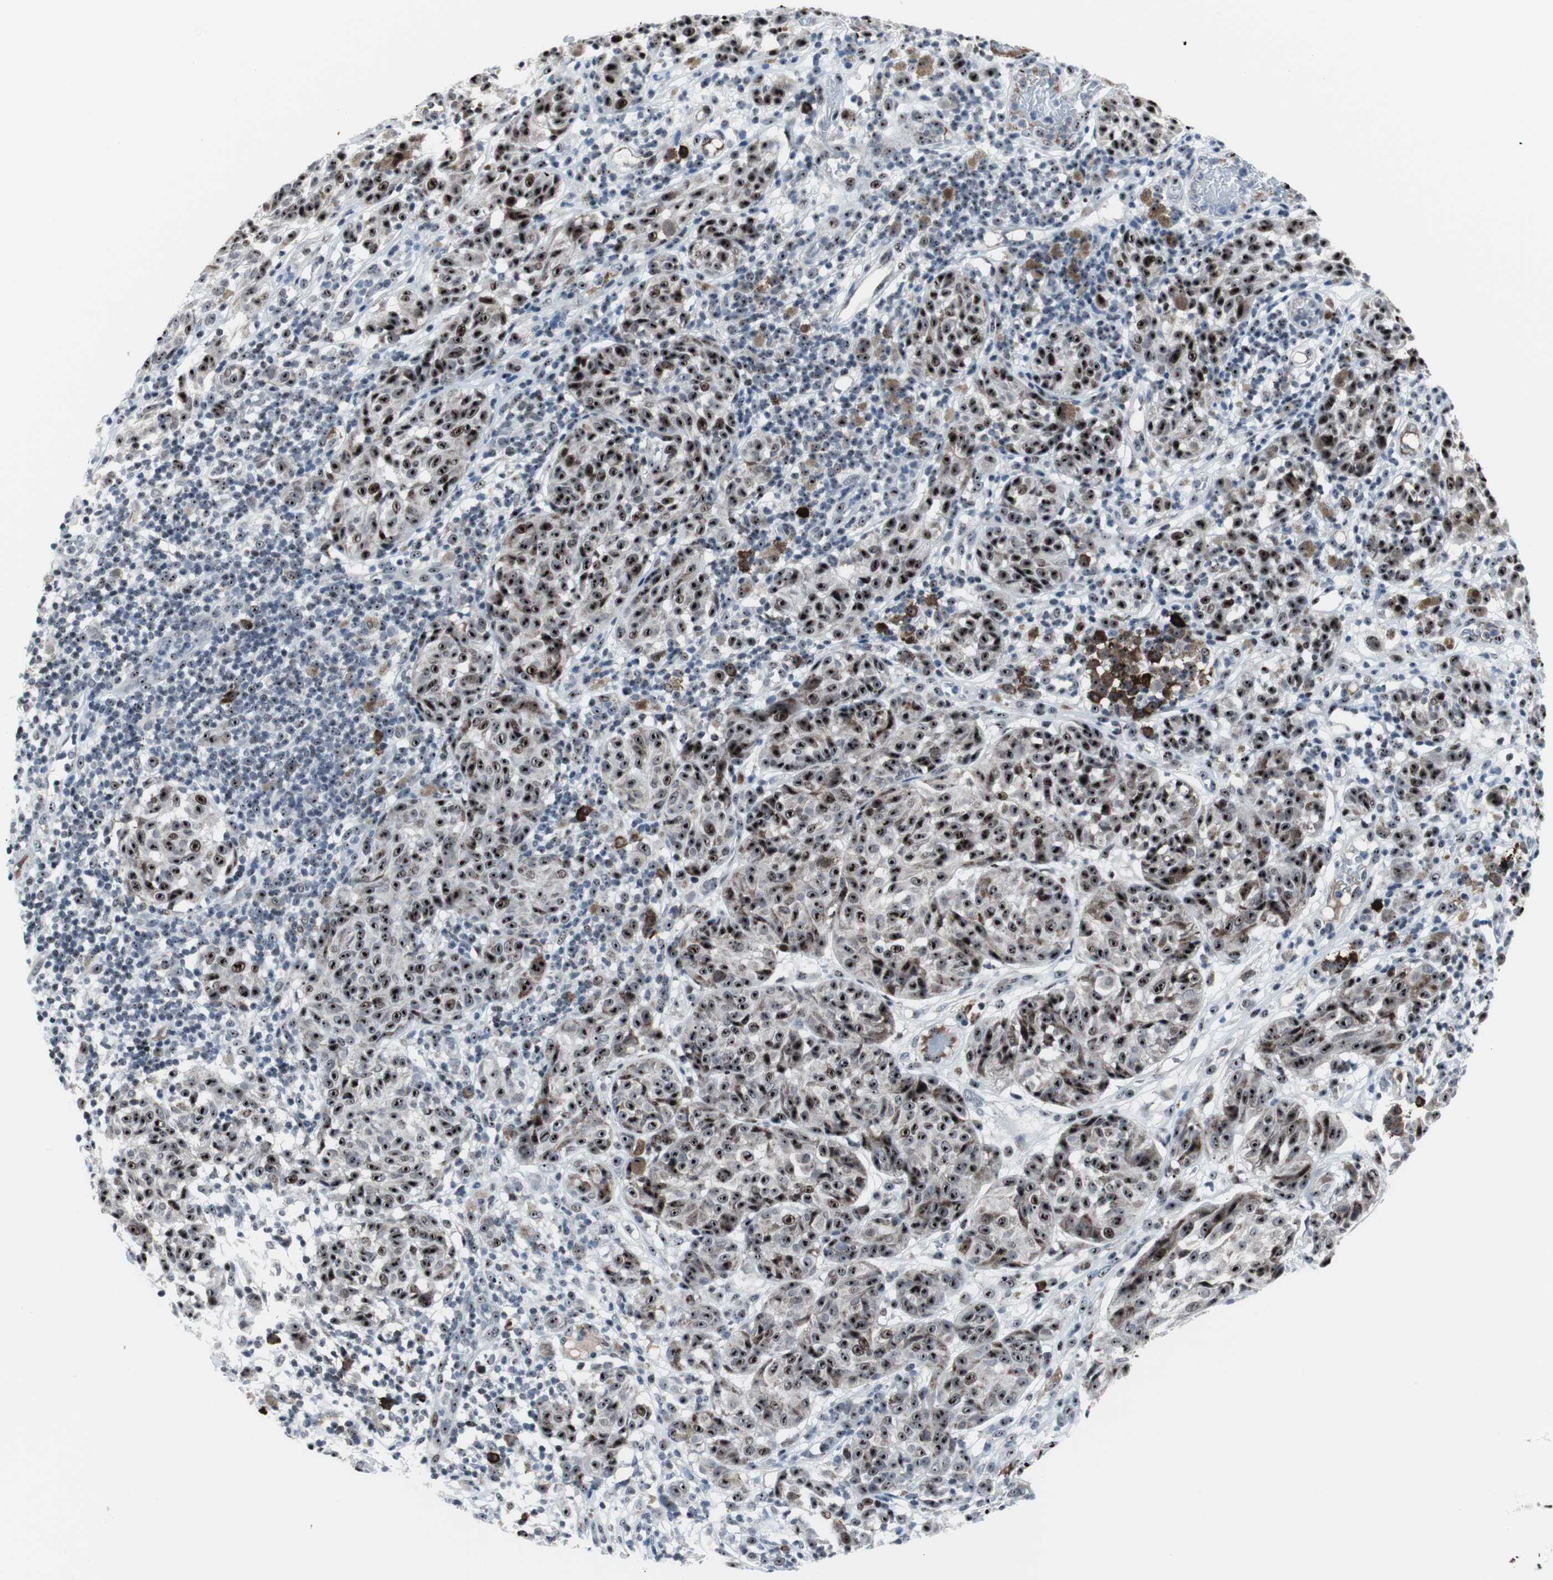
{"staining": {"intensity": "strong", "quantity": ">75%", "location": "nuclear"}, "tissue": "melanoma", "cell_type": "Tumor cells", "image_type": "cancer", "snomed": [{"axis": "morphology", "description": "Malignant melanoma, NOS"}, {"axis": "topography", "description": "Skin"}], "caption": "Immunohistochemistry (IHC) (DAB (3,3'-diaminobenzidine)) staining of human melanoma reveals strong nuclear protein staining in about >75% of tumor cells.", "gene": "DOK1", "patient": {"sex": "female", "age": 46}}